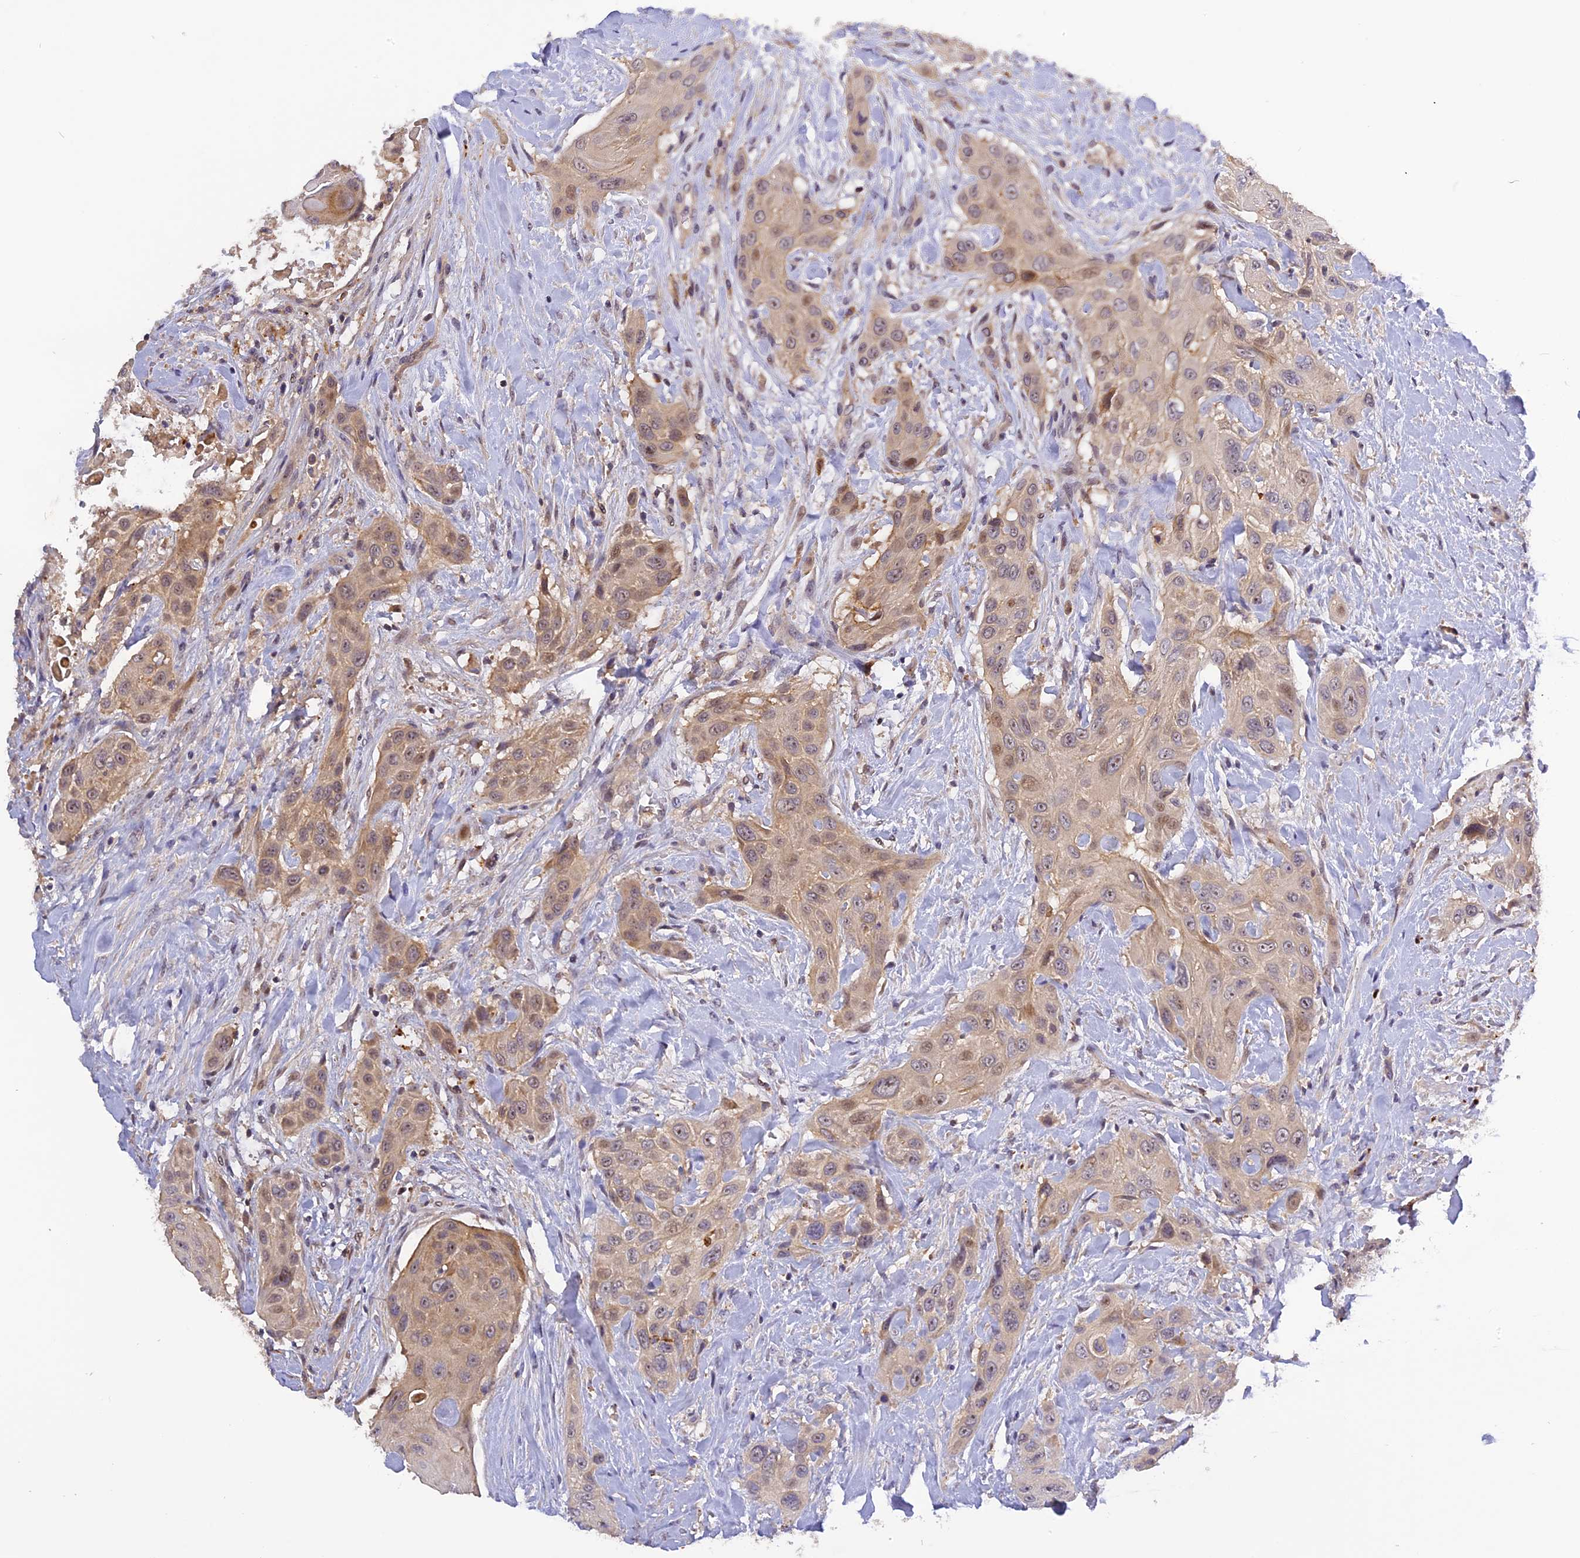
{"staining": {"intensity": "weak", "quantity": "25%-75%", "location": "cytoplasmic/membranous"}, "tissue": "head and neck cancer", "cell_type": "Tumor cells", "image_type": "cancer", "snomed": [{"axis": "morphology", "description": "Squamous cell carcinoma, NOS"}, {"axis": "topography", "description": "Head-Neck"}], "caption": "A micrograph of human squamous cell carcinoma (head and neck) stained for a protein reveals weak cytoplasmic/membranous brown staining in tumor cells. Using DAB (3,3'-diaminobenzidine) (brown) and hematoxylin (blue) stains, captured at high magnification using brightfield microscopy.", "gene": "FNIP2", "patient": {"sex": "male", "age": 81}}